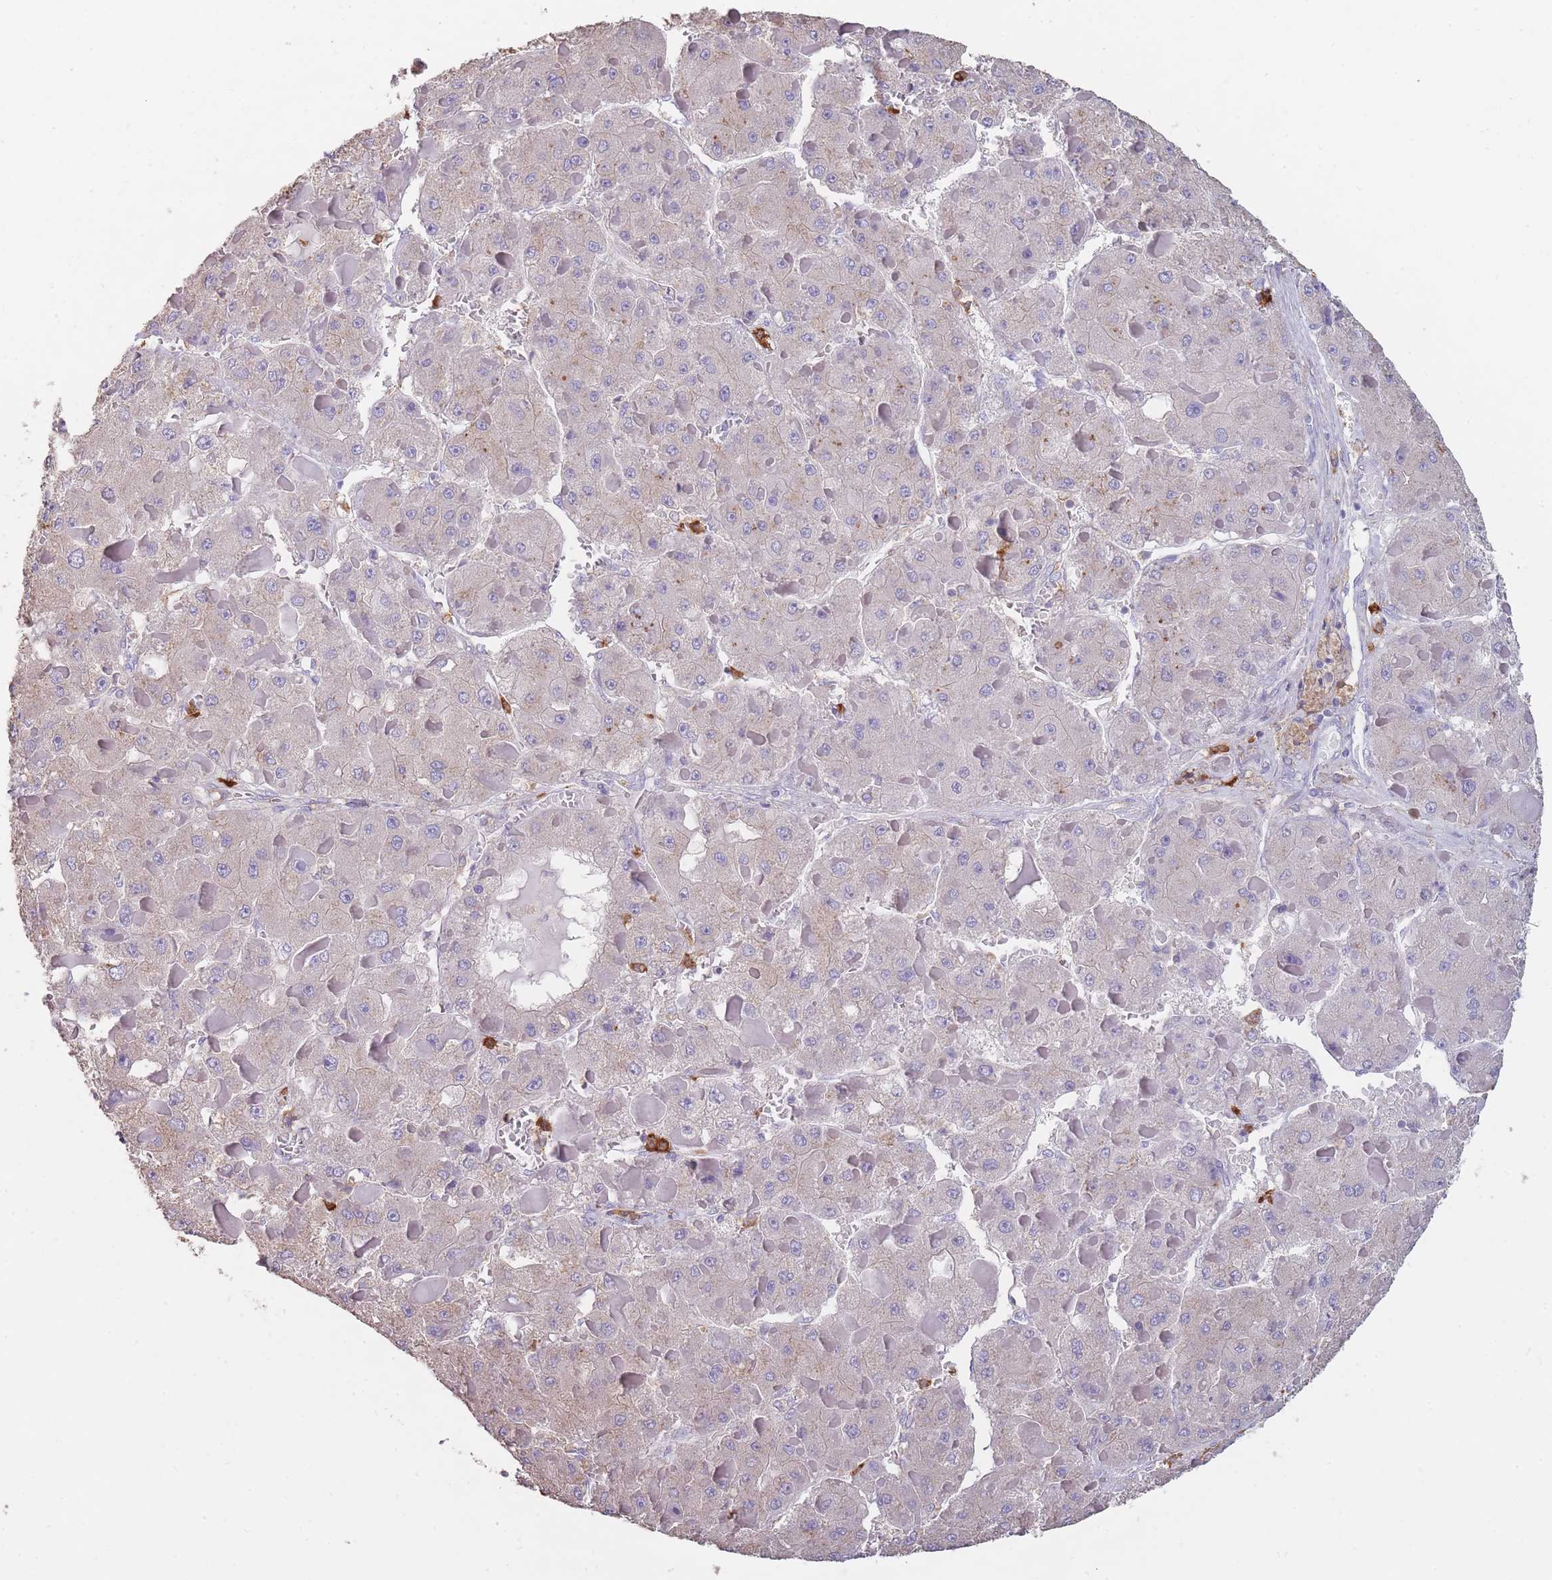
{"staining": {"intensity": "weak", "quantity": "<25%", "location": "cytoplasmic/membranous"}, "tissue": "liver cancer", "cell_type": "Tumor cells", "image_type": "cancer", "snomed": [{"axis": "morphology", "description": "Carcinoma, Hepatocellular, NOS"}, {"axis": "topography", "description": "Liver"}], "caption": "The image shows no staining of tumor cells in hepatocellular carcinoma (liver).", "gene": "CLEC12A", "patient": {"sex": "female", "age": 73}}